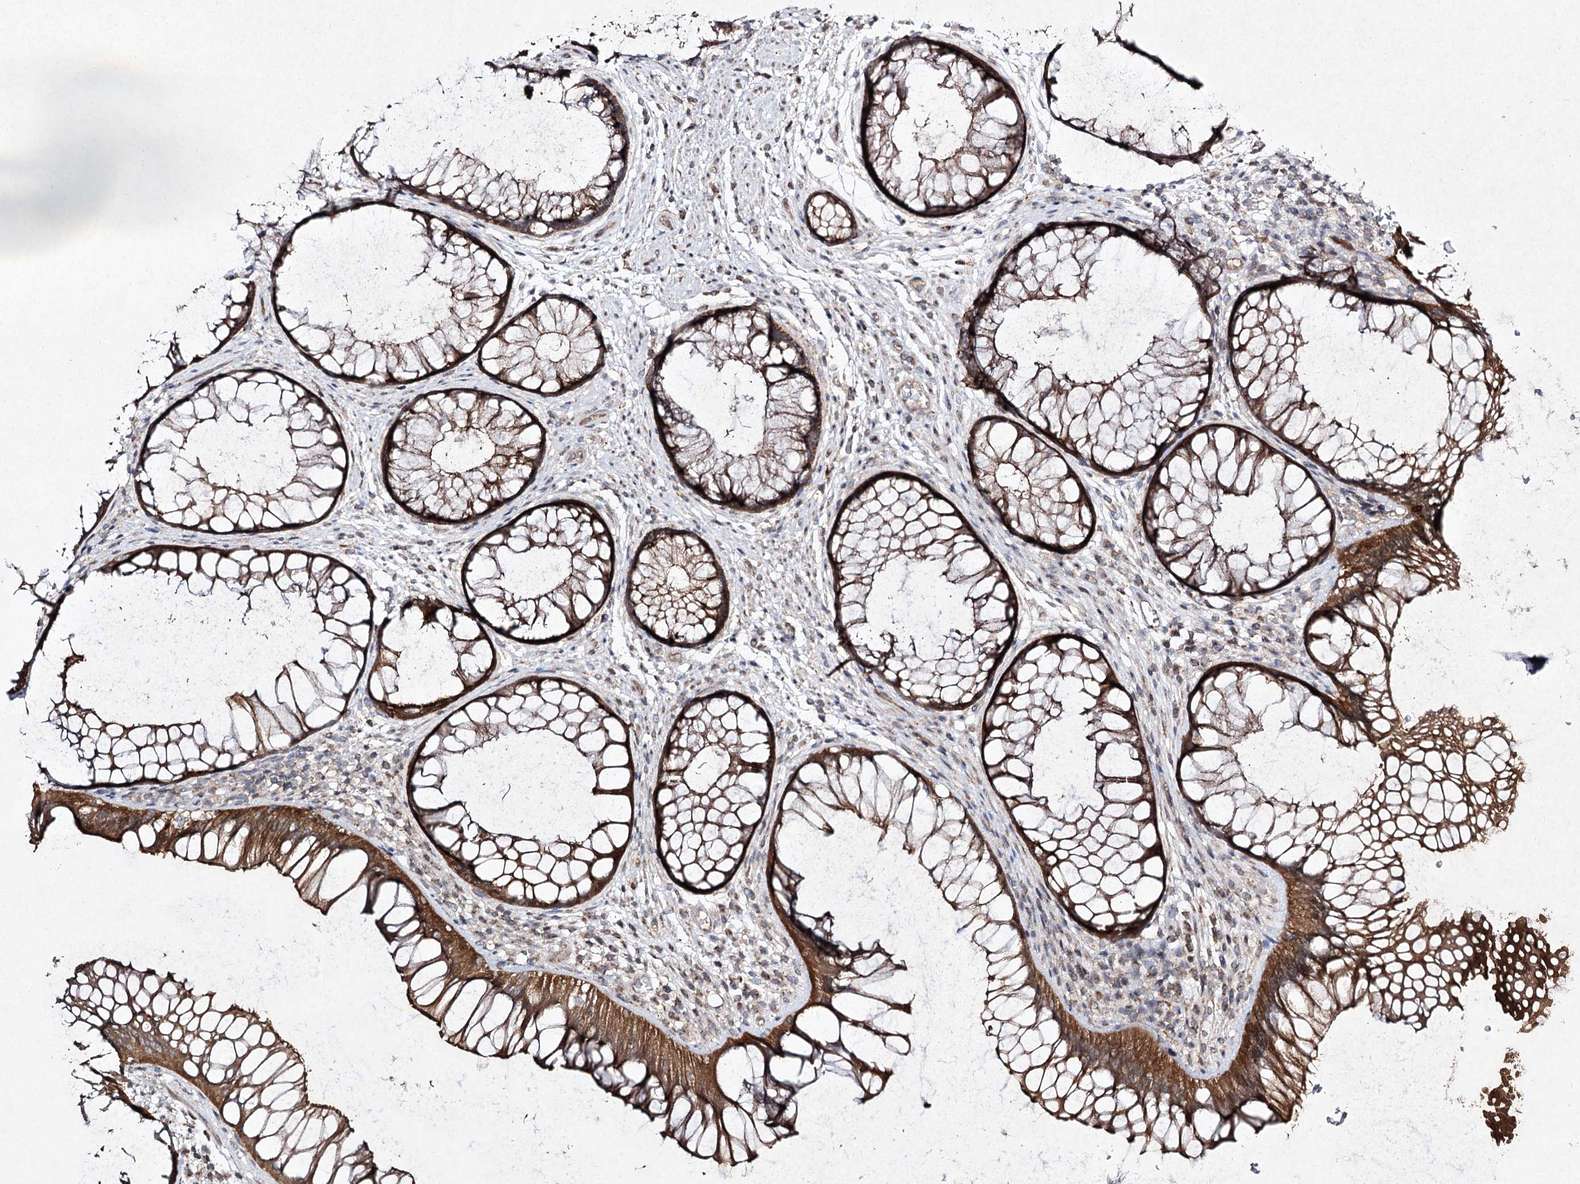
{"staining": {"intensity": "strong", "quantity": ">75%", "location": "cytoplasmic/membranous"}, "tissue": "rectum", "cell_type": "Glandular cells", "image_type": "normal", "snomed": [{"axis": "morphology", "description": "Normal tissue, NOS"}, {"axis": "topography", "description": "Rectum"}], "caption": "The micrograph displays immunohistochemical staining of unremarkable rectum. There is strong cytoplasmic/membranous expression is present in approximately >75% of glandular cells. The staining is performed using DAB (3,3'-diaminobenzidine) brown chromogen to label protein expression. The nuclei are counter-stained blue using hematoxylin.", "gene": "FANCL", "patient": {"sex": "male", "age": 51}}